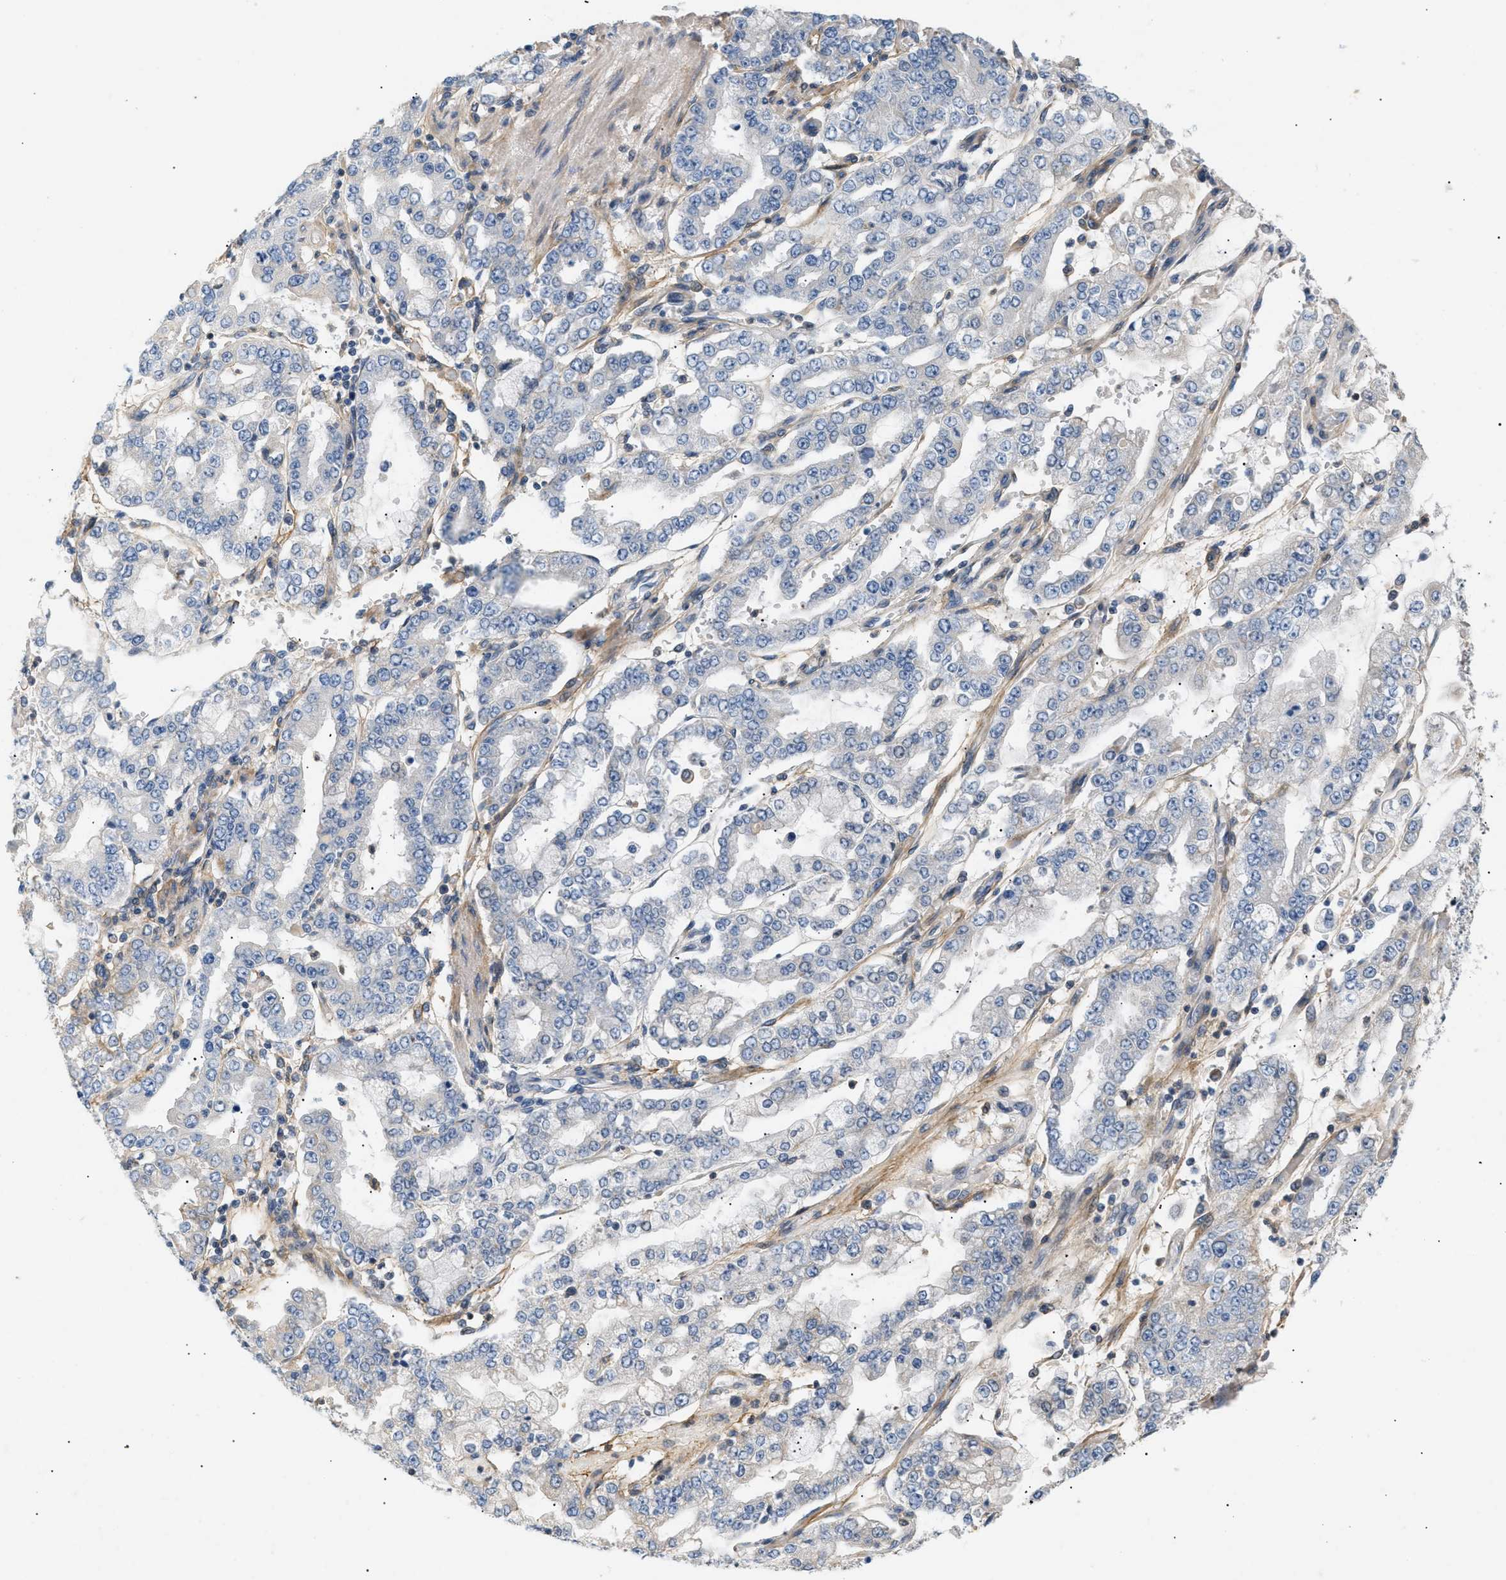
{"staining": {"intensity": "negative", "quantity": "none", "location": "none"}, "tissue": "stomach cancer", "cell_type": "Tumor cells", "image_type": "cancer", "snomed": [{"axis": "morphology", "description": "Adenocarcinoma, NOS"}, {"axis": "topography", "description": "Stomach"}], "caption": "High magnification brightfield microscopy of stomach cancer (adenocarcinoma) stained with DAB (3,3'-diaminobenzidine) (brown) and counterstained with hematoxylin (blue): tumor cells show no significant expression.", "gene": "FARS2", "patient": {"sex": "male", "age": 76}}